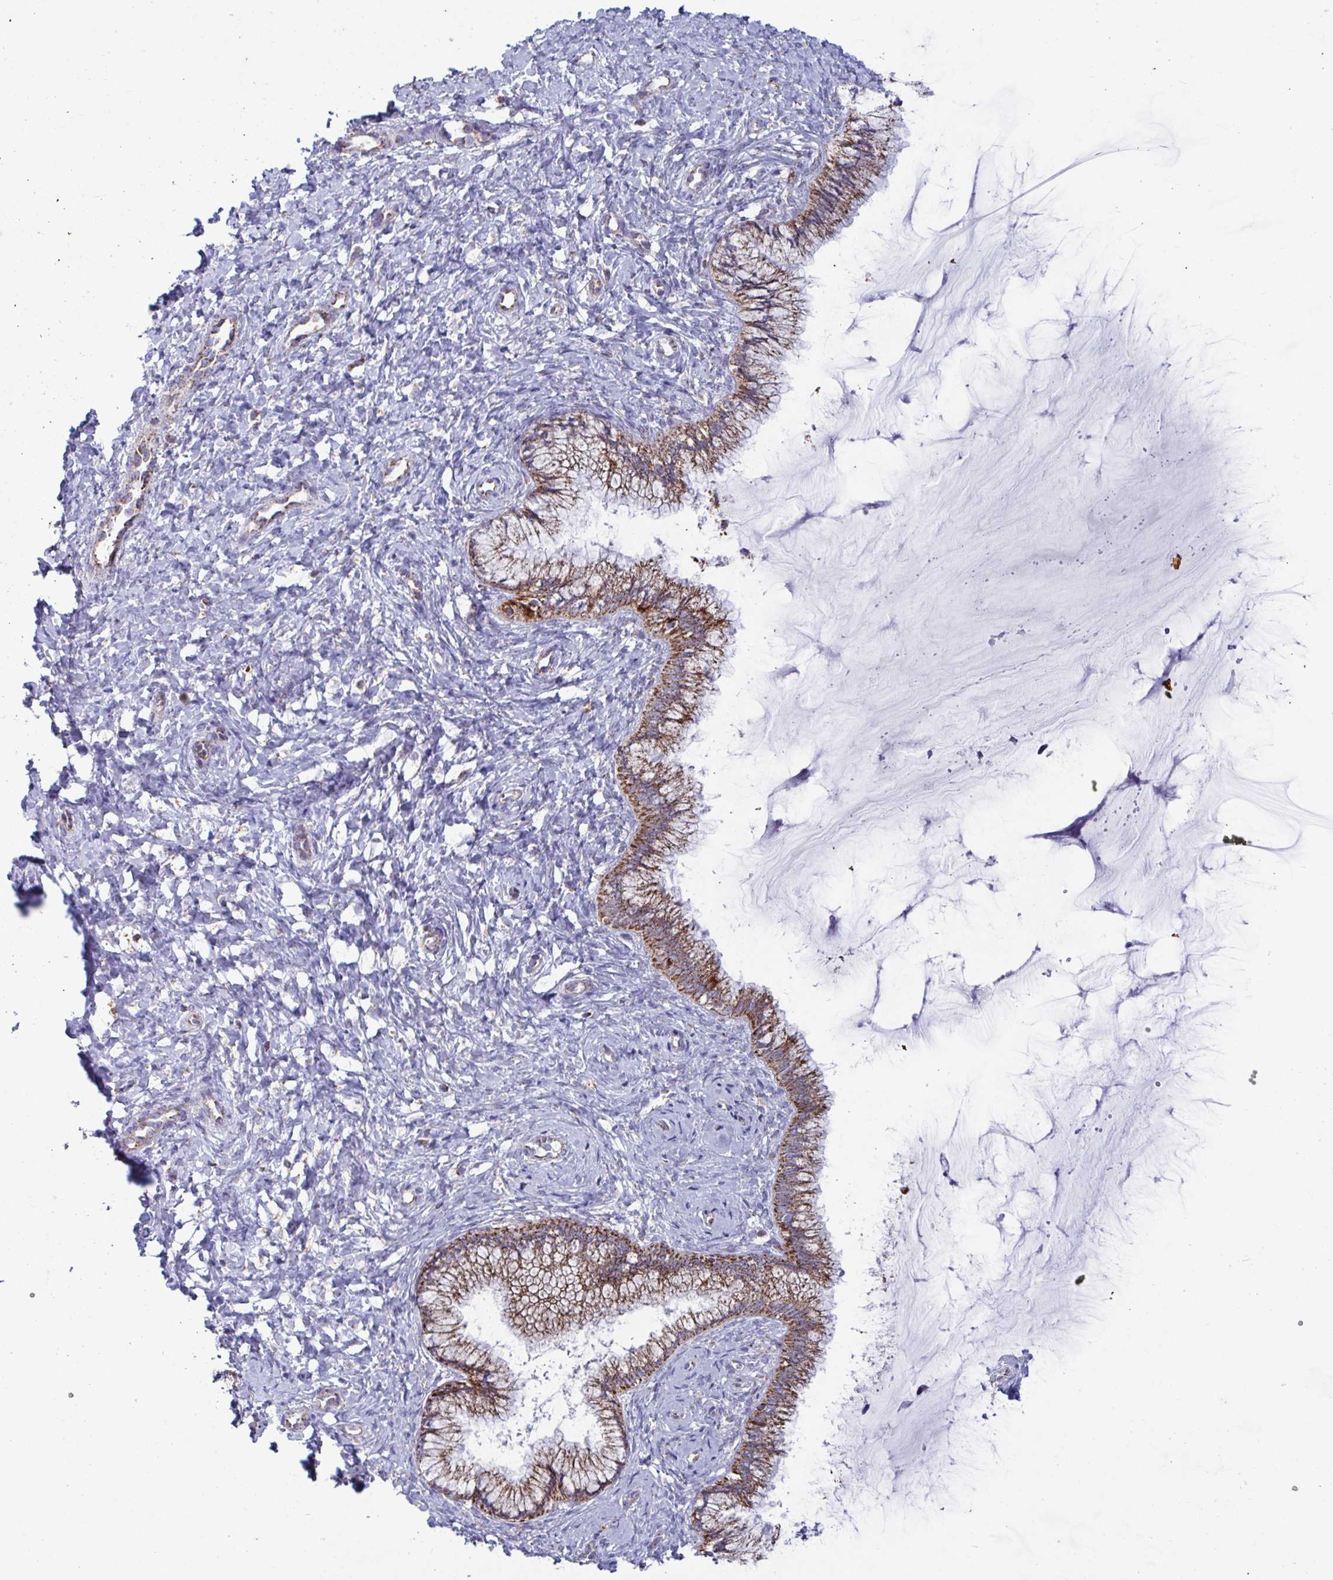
{"staining": {"intensity": "strong", "quantity": ">75%", "location": "cytoplasmic/membranous"}, "tissue": "cervix", "cell_type": "Glandular cells", "image_type": "normal", "snomed": [{"axis": "morphology", "description": "Normal tissue, NOS"}, {"axis": "topography", "description": "Cervix"}], "caption": "This photomicrograph exhibits immunohistochemistry staining of normal cervix, with high strong cytoplasmic/membranous staining in about >75% of glandular cells.", "gene": "BCAT2", "patient": {"sex": "female", "age": 37}}